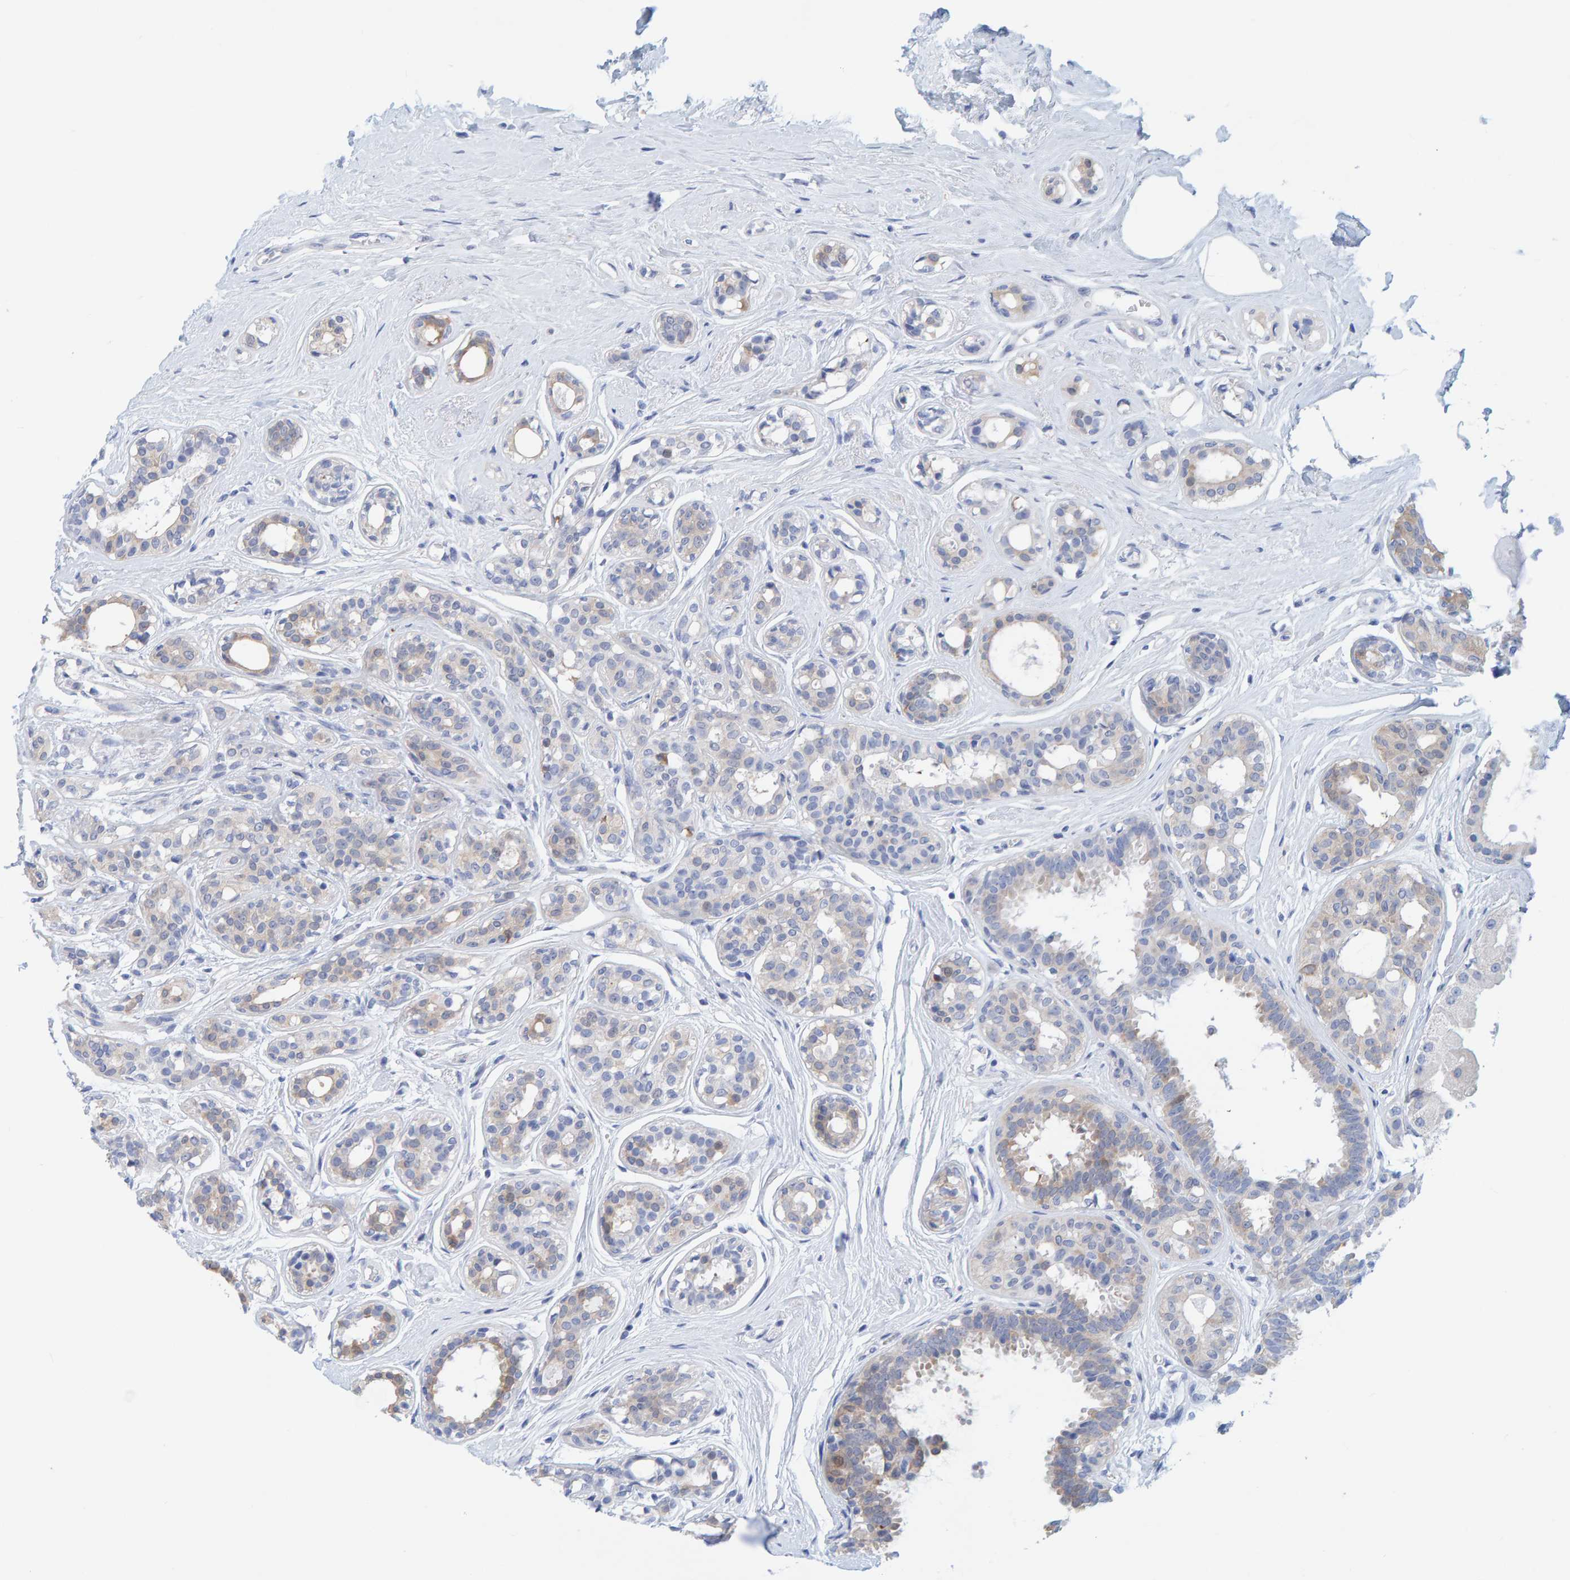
{"staining": {"intensity": "weak", "quantity": "<25%", "location": "cytoplasmic/membranous"}, "tissue": "breast cancer", "cell_type": "Tumor cells", "image_type": "cancer", "snomed": [{"axis": "morphology", "description": "Duct carcinoma"}, {"axis": "topography", "description": "Breast"}], "caption": "Immunohistochemistry (IHC) micrograph of breast cancer (invasive ductal carcinoma) stained for a protein (brown), which demonstrates no expression in tumor cells.", "gene": "KLHL11", "patient": {"sex": "female", "age": 55}}